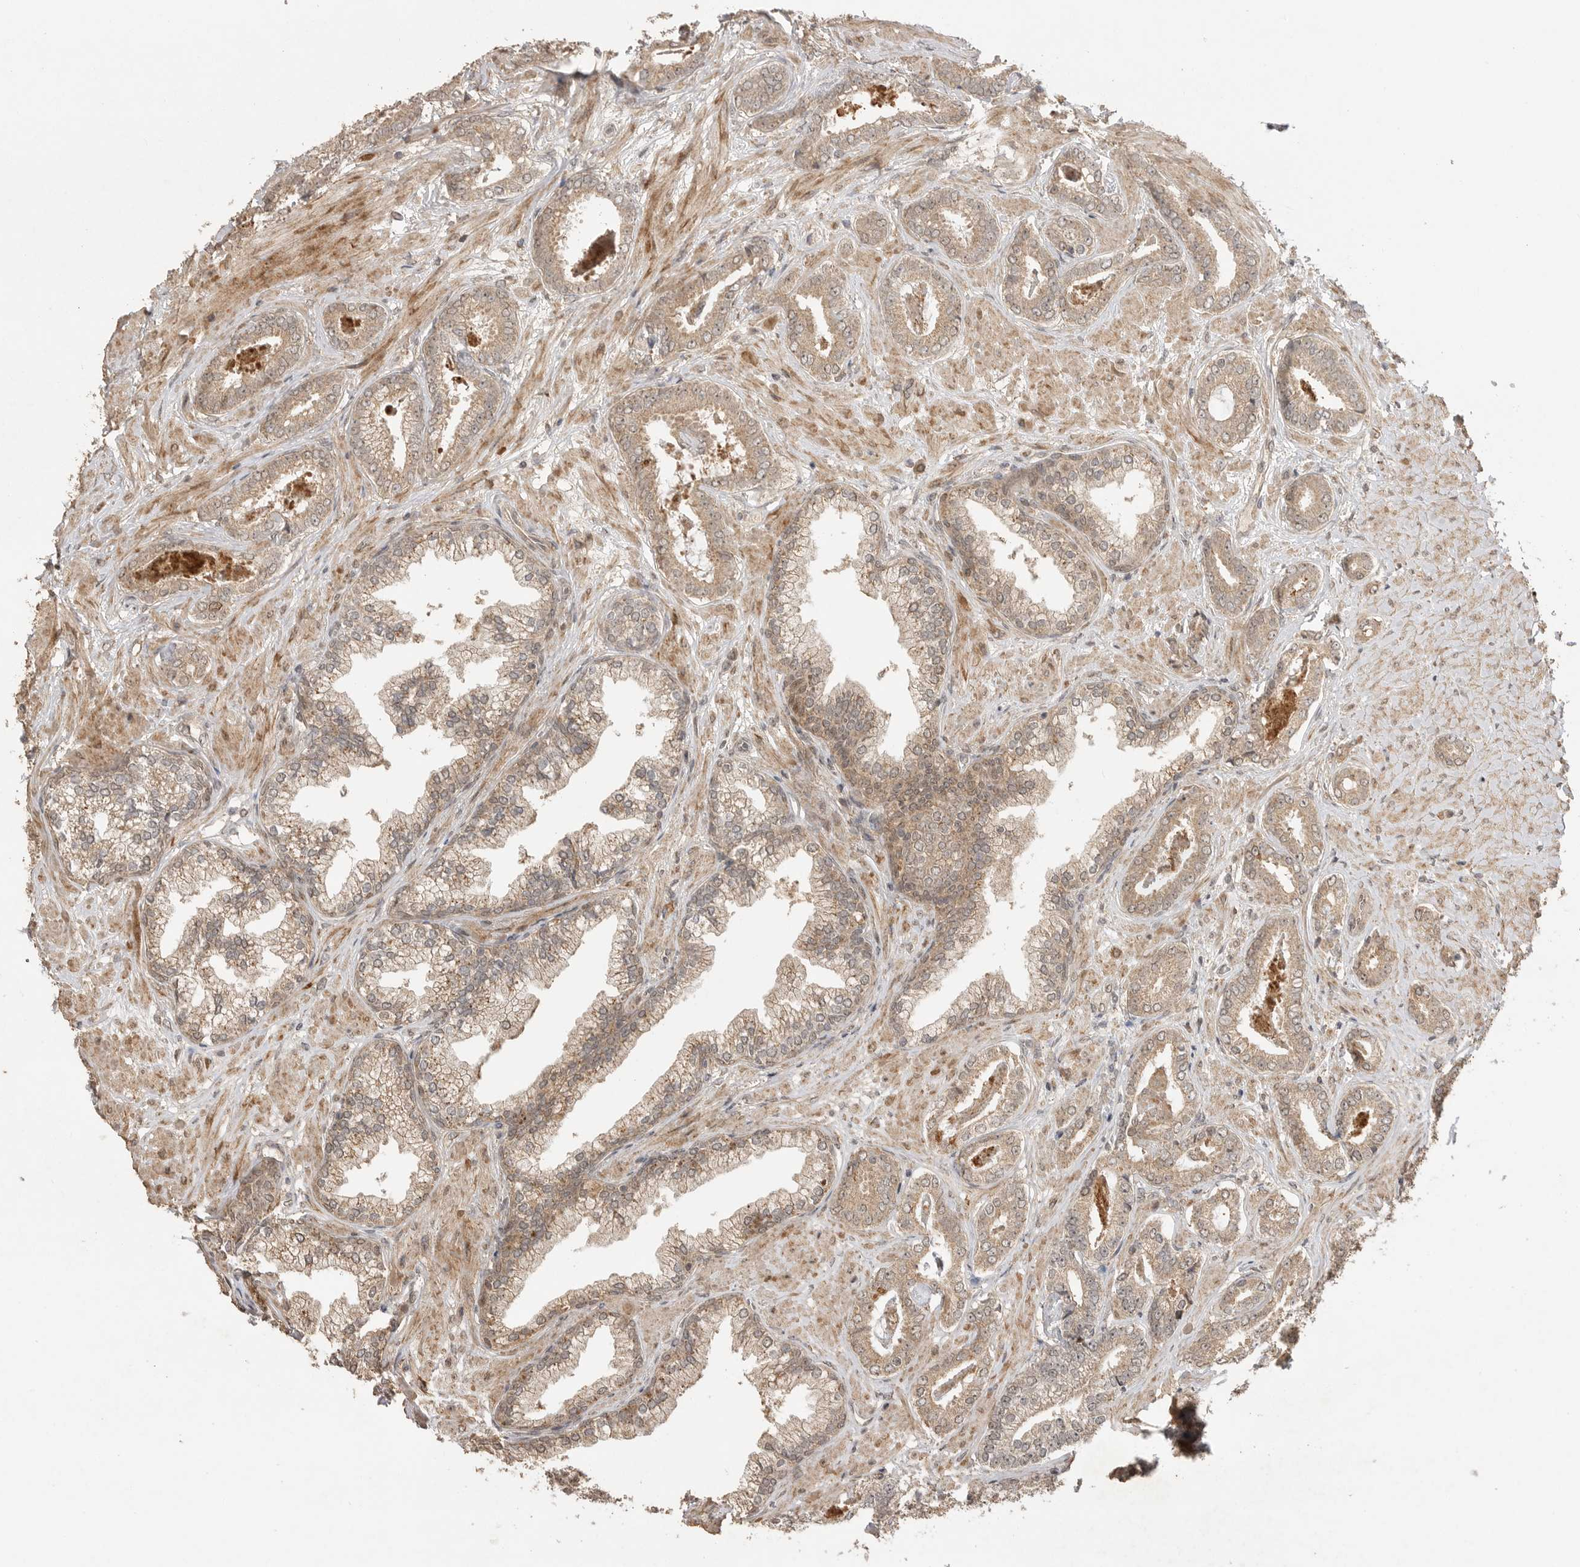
{"staining": {"intensity": "weak", "quantity": ">75%", "location": "cytoplasmic/membranous"}, "tissue": "prostate cancer", "cell_type": "Tumor cells", "image_type": "cancer", "snomed": [{"axis": "morphology", "description": "Adenocarcinoma, Low grade"}, {"axis": "topography", "description": "Prostate"}], "caption": "Immunohistochemical staining of prostate low-grade adenocarcinoma exhibits low levels of weak cytoplasmic/membranous staining in about >75% of tumor cells.", "gene": "BOC", "patient": {"sex": "male", "age": 71}}